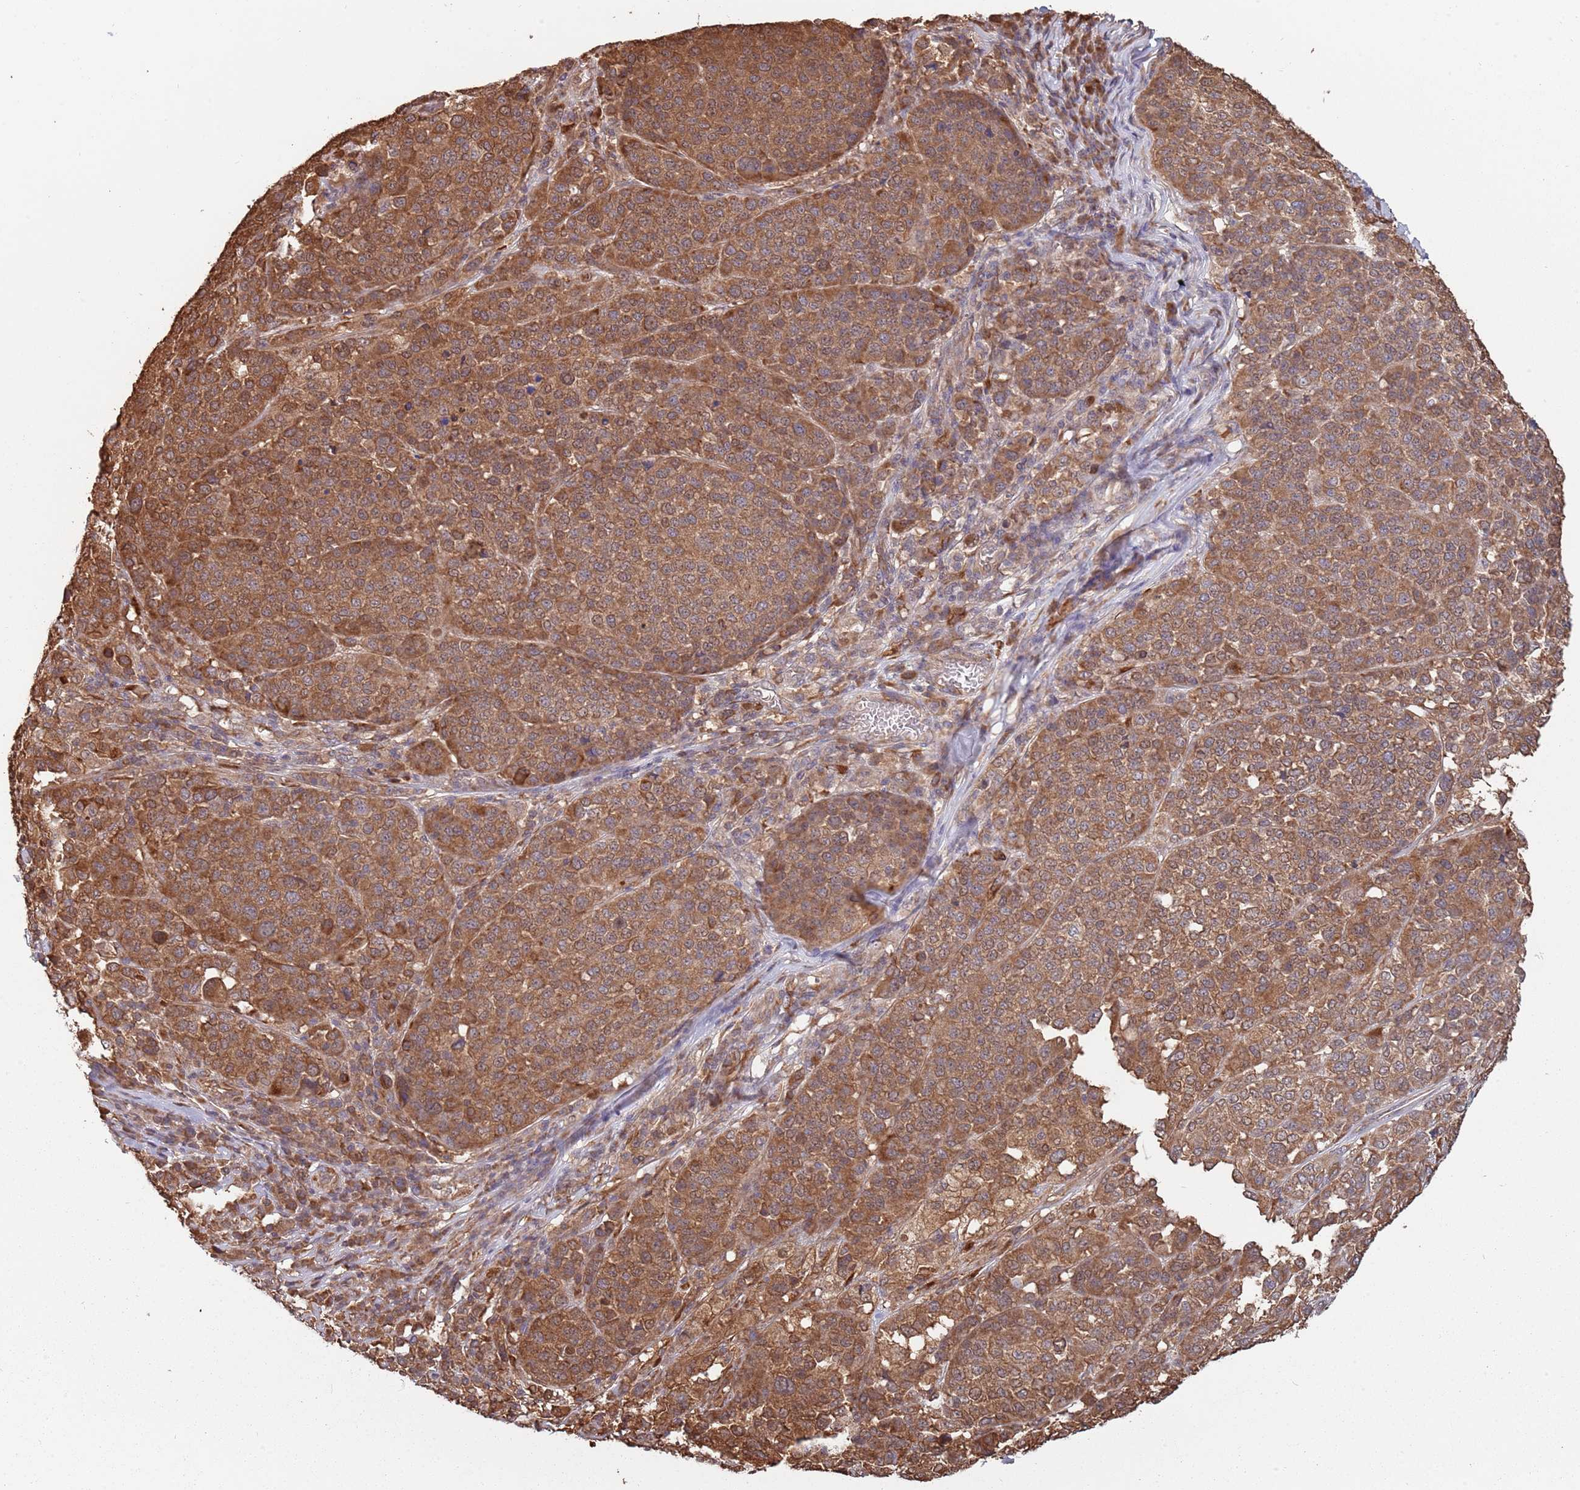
{"staining": {"intensity": "moderate", "quantity": ">75%", "location": "cytoplasmic/membranous,nuclear"}, "tissue": "melanoma", "cell_type": "Tumor cells", "image_type": "cancer", "snomed": [{"axis": "morphology", "description": "Malignant melanoma, Metastatic site"}, {"axis": "topography", "description": "Lymph node"}], "caption": "Malignant melanoma (metastatic site) stained for a protein demonstrates moderate cytoplasmic/membranous and nuclear positivity in tumor cells.", "gene": "COG4", "patient": {"sex": "male", "age": 44}}